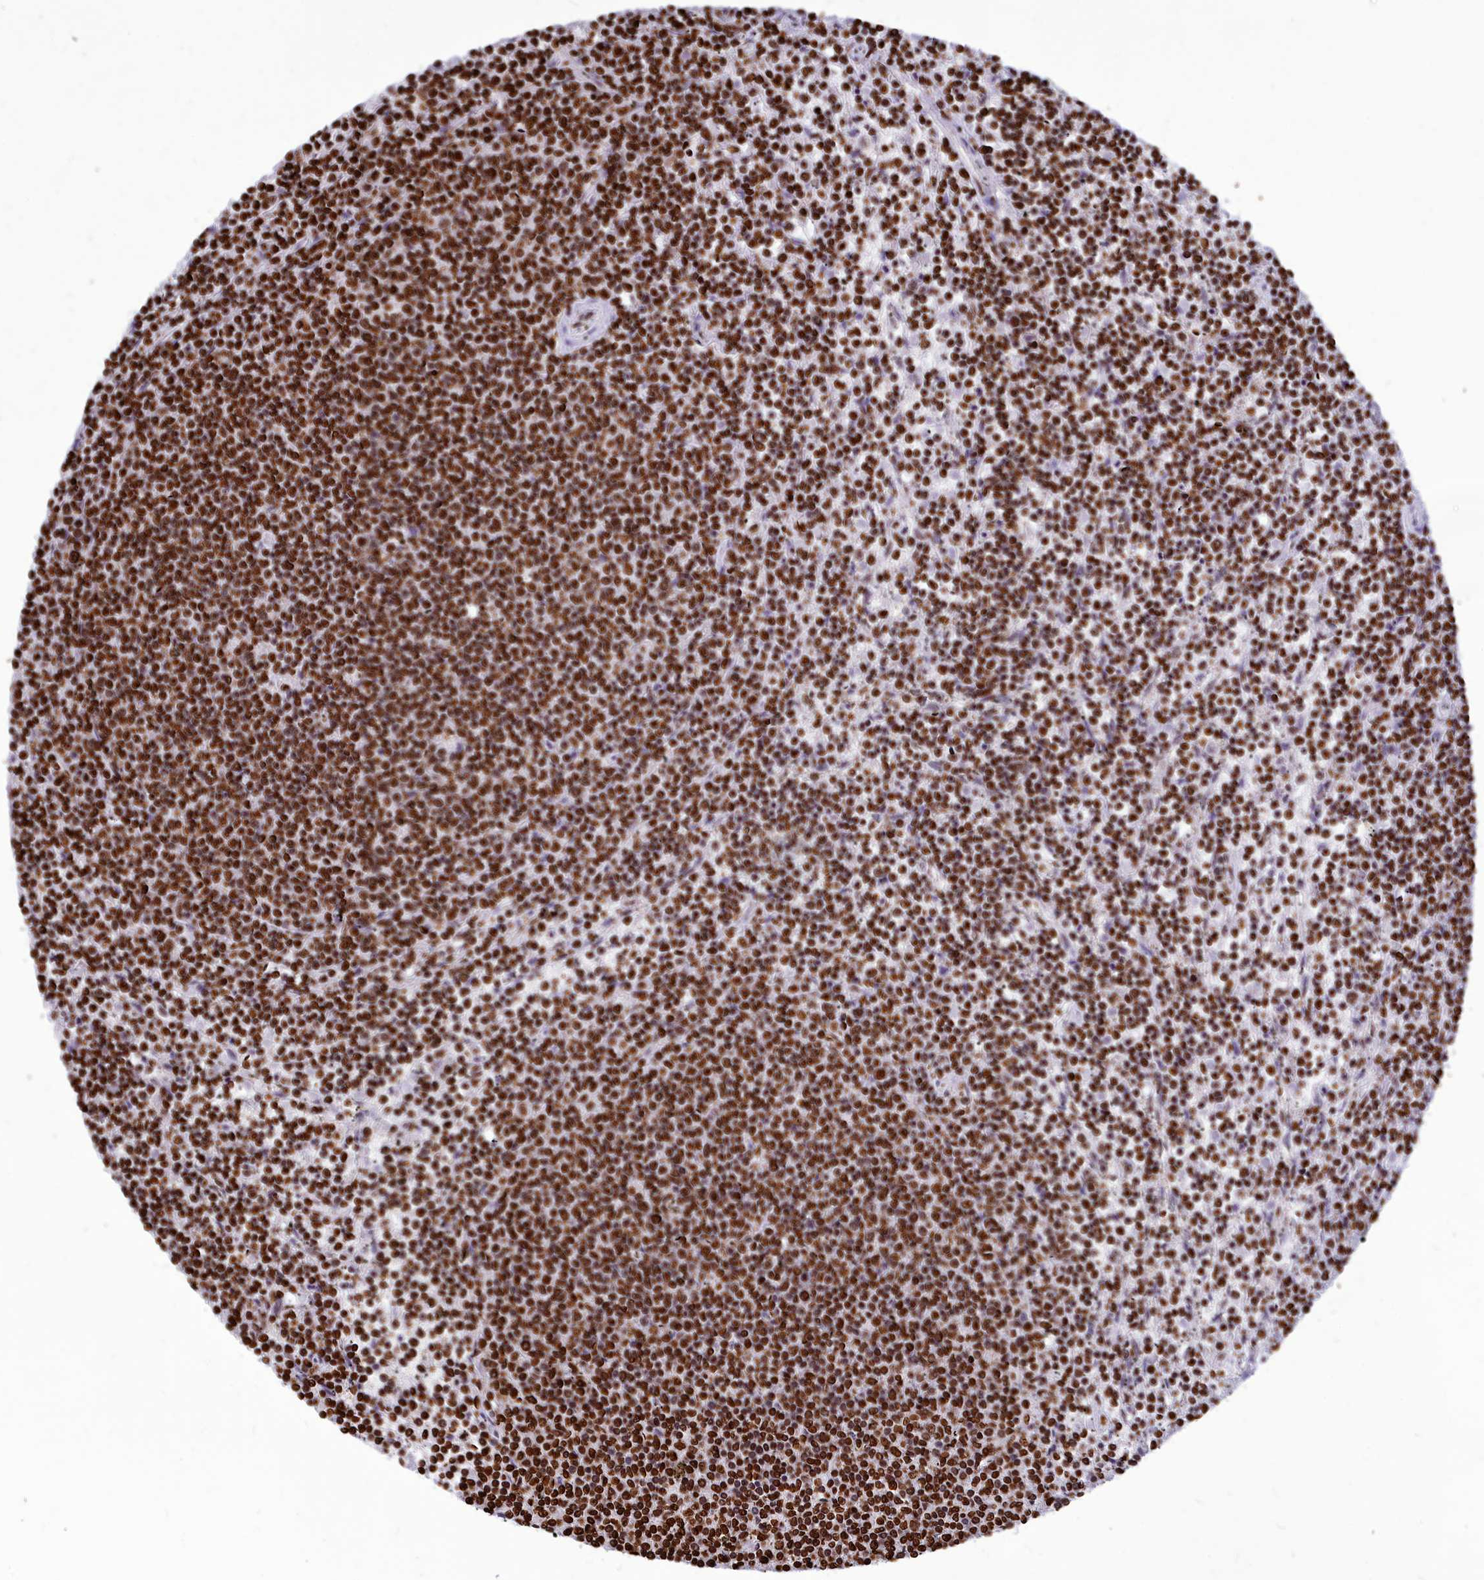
{"staining": {"intensity": "strong", "quantity": ">75%", "location": "nuclear"}, "tissue": "lymphoma", "cell_type": "Tumor cells", "image_type": "cancer", "snomed": [{"axis": "morphology", "description": "Malignant lymphoma, non-Hodgkin's type, Low grade"}, {"axis": "topography", "description": "Spleen"}], "caption": "The immunohistochemical stain shows strong nuclear expression in tumor cells of low-grade malignant lymphoma, non-Hodgkin's type tissue.", "gene": "AKAP17A", "patient": {"sex": "female", "age": 50}}